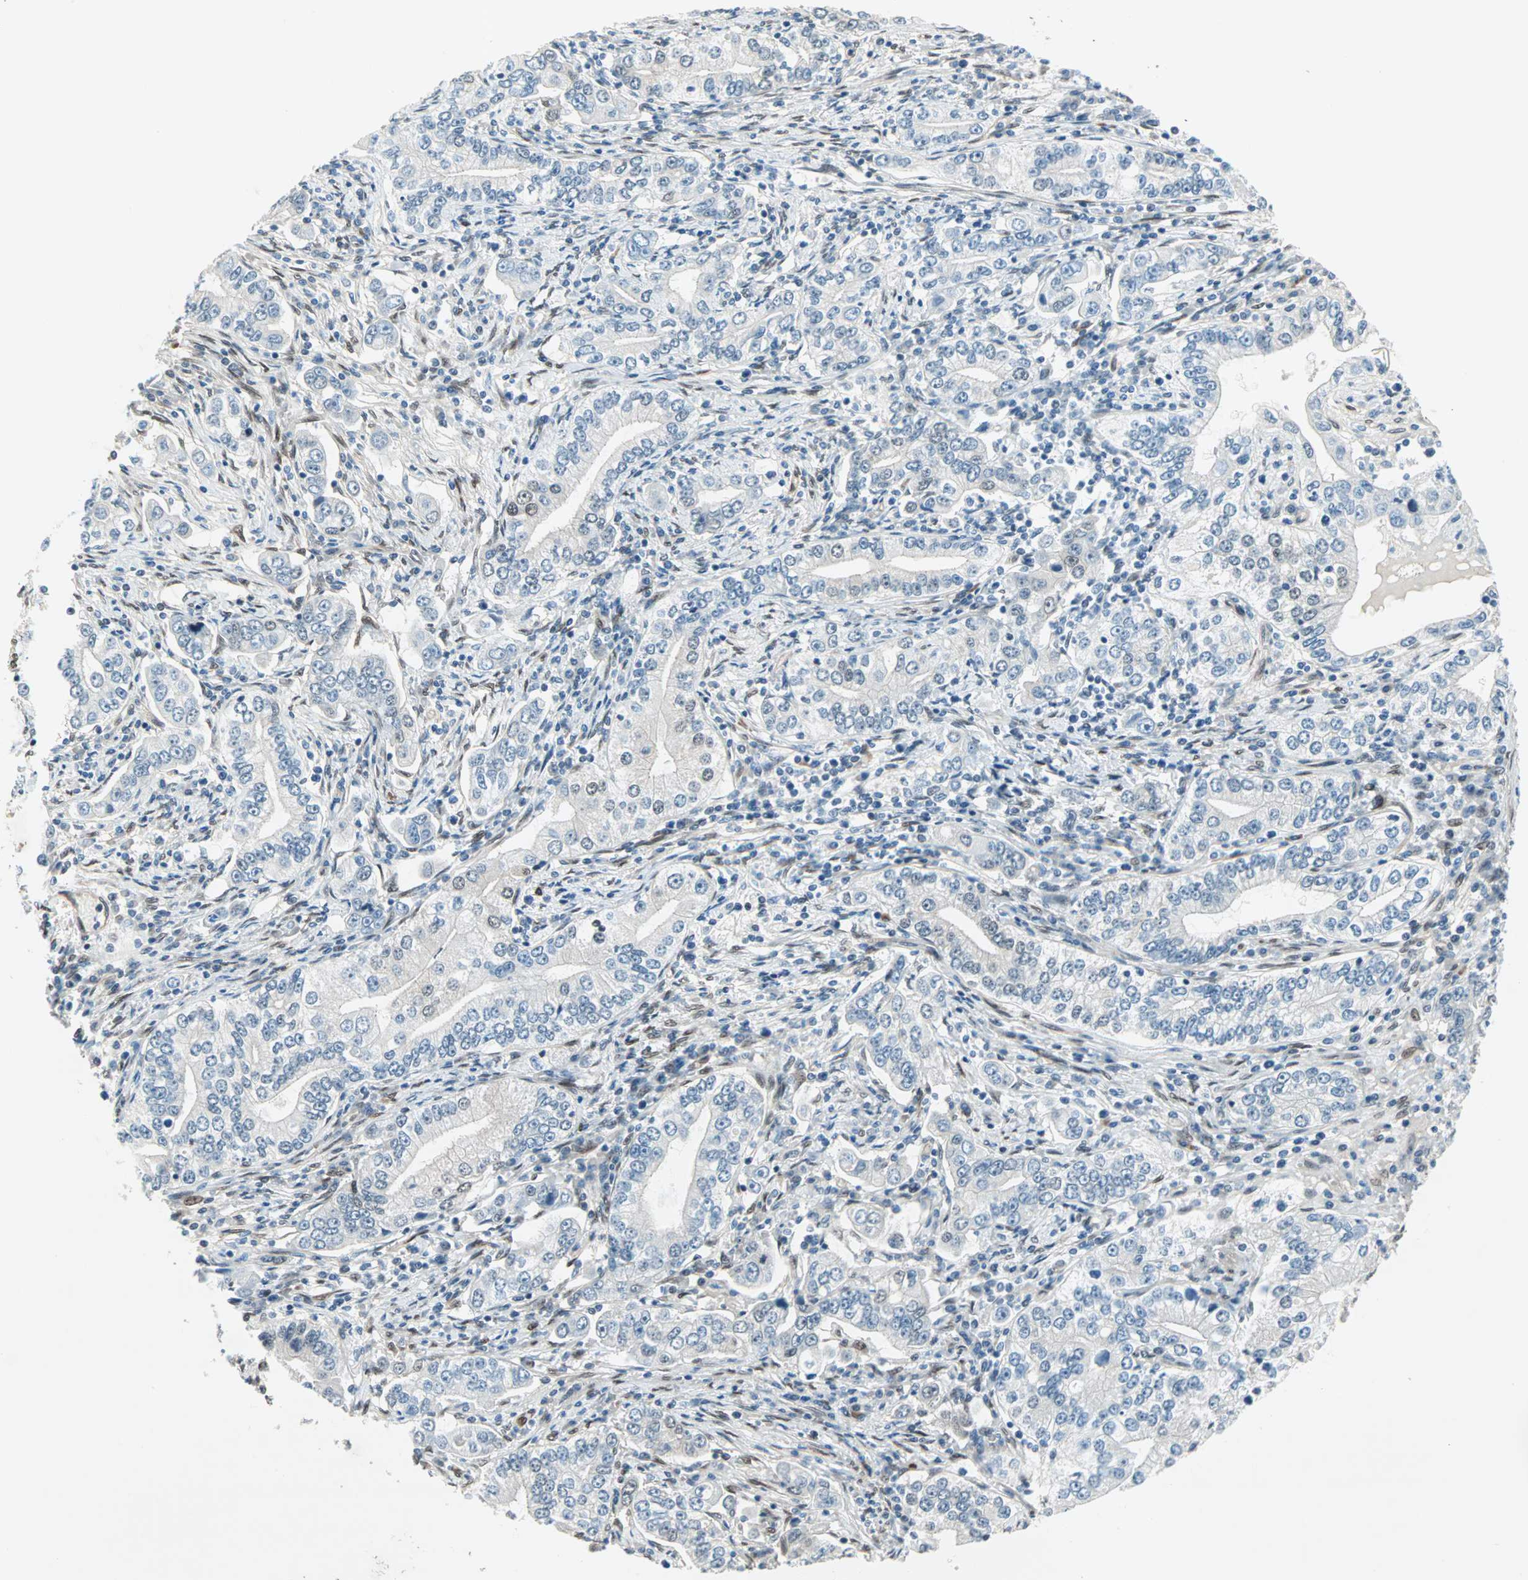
{"staining": {"intensity": "moderate", "quantity": "25%-75%", "location": "nuclear"}, "tissue": "stomach cancer", "cell_type": "Tumor cells", "image_type": "cancer", "snomed": [{"axis": "morphology", "description": "Adenocarcinoma, NOS"}, {"axis": "topography", "description": "Stomach, lower"}], "caption": "Tumor cells display medium levels of moderate nuclear expression in approximately 25%-75% of cells in stomach adenocarcinoma. The staining was performed using DAB (3,3'-diaminobenzidine), with brown indicating positive protein expression. Nuclei are stained blue with hematoxylin.", "gene": "WWTR1", "patient": {"sex": "female", "age": 72}}